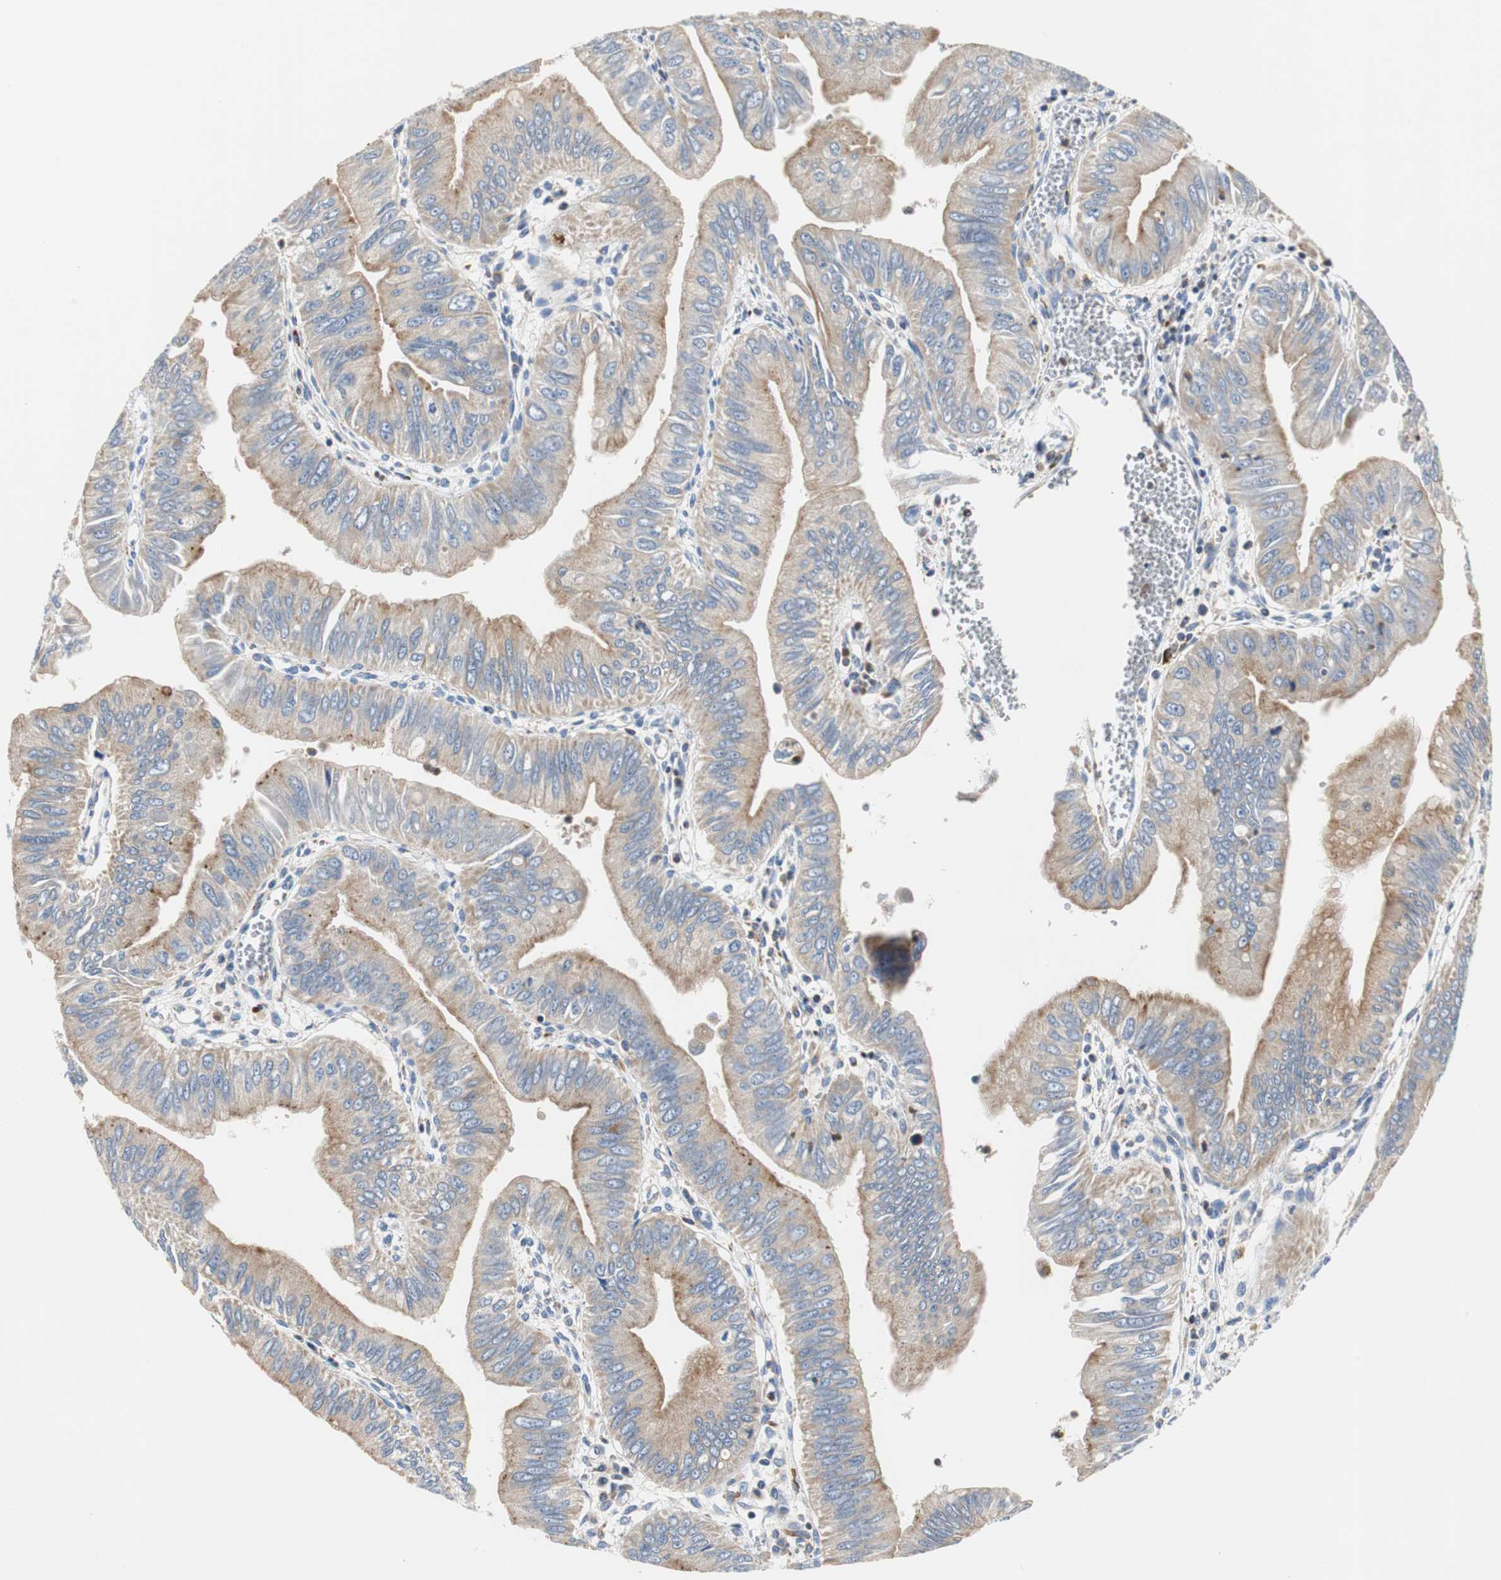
{"staining": {"intensity": "moderate", "quantity": ">75%", "location": "cytoplasmic/membranous"}, "tissue": "pancreatic cancer", "cell_type": "Tumor cells", "image_type": "cancer", "snomed": [{"axis": "morphology", "description": "Normal tissue, NOS"}, {"axis": "topography", "description": "Lymph node"}], "caption": "Immunohistochemical staining of human pancreatic cancer demonstrates medium levels of moderate cytoplasmic/membranous staining in approximately >75% of tumor cells.", "gene": "VAMP8", "patient": {"sex": "male", "age": 50}}